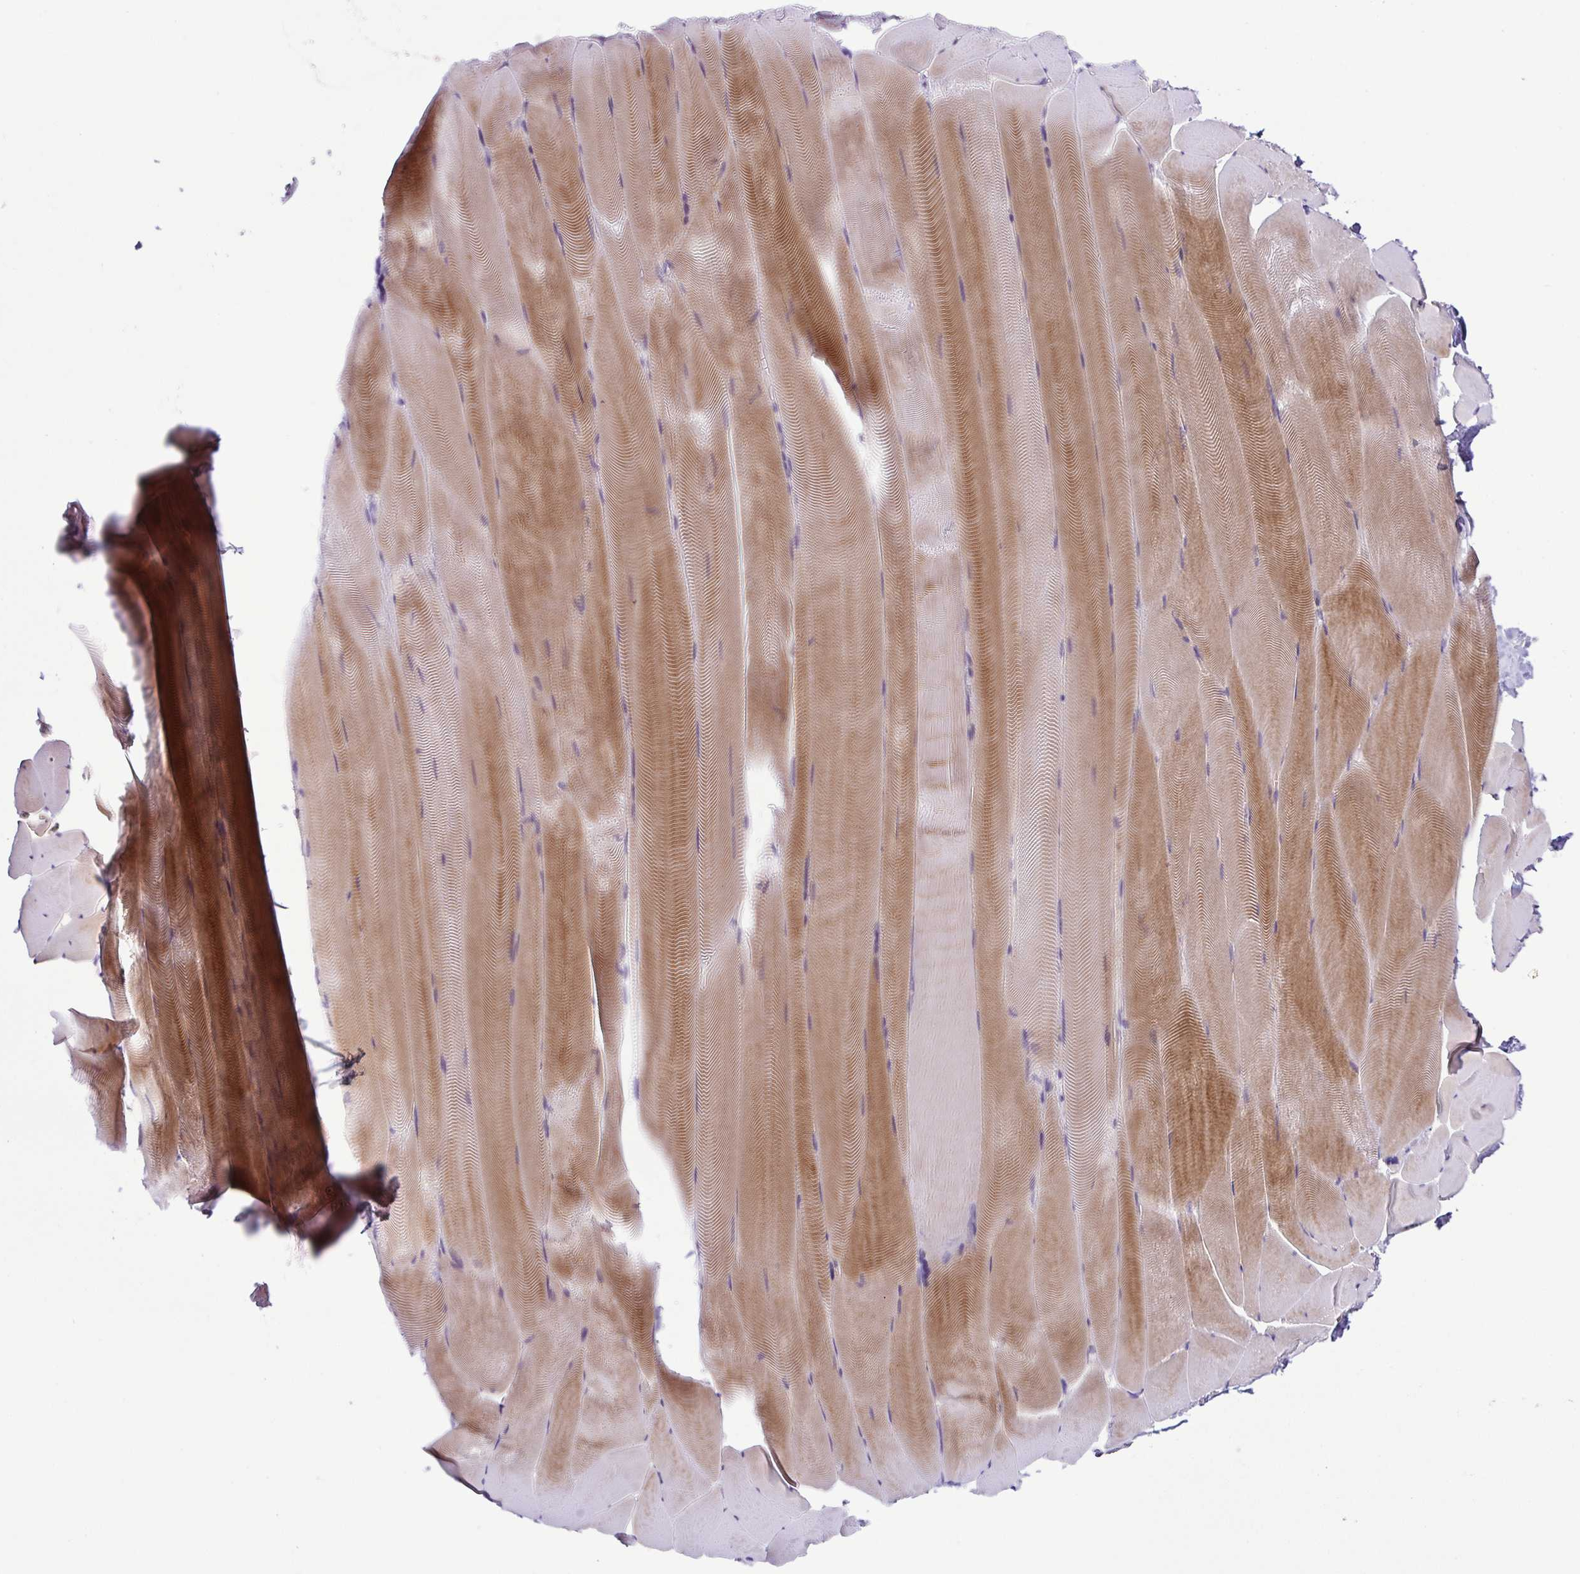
{"staining": {"intensity": "moderate", "quantity": "25%-75%", "location": "cytoplasmic/membranous"}, "tissue": "skeletal muscle", "cell_type": "Myocytes", "image_type": "normal", "snomed": [{"axis": "morphology", "description": "Normal tissue, NOS"}, {"axis": "topography", "description": "Skeletal muscle"}], "caption": "Protein analysis of benign skeletal muscle reveals moderate cytoplasmic/membranous positivity in about 25%-75% of myocytes. Ihc stains the protein in brown and the nuclei are stained blue.", "gene": "TERT", "patient": {"sex": "female", "age": 64}}